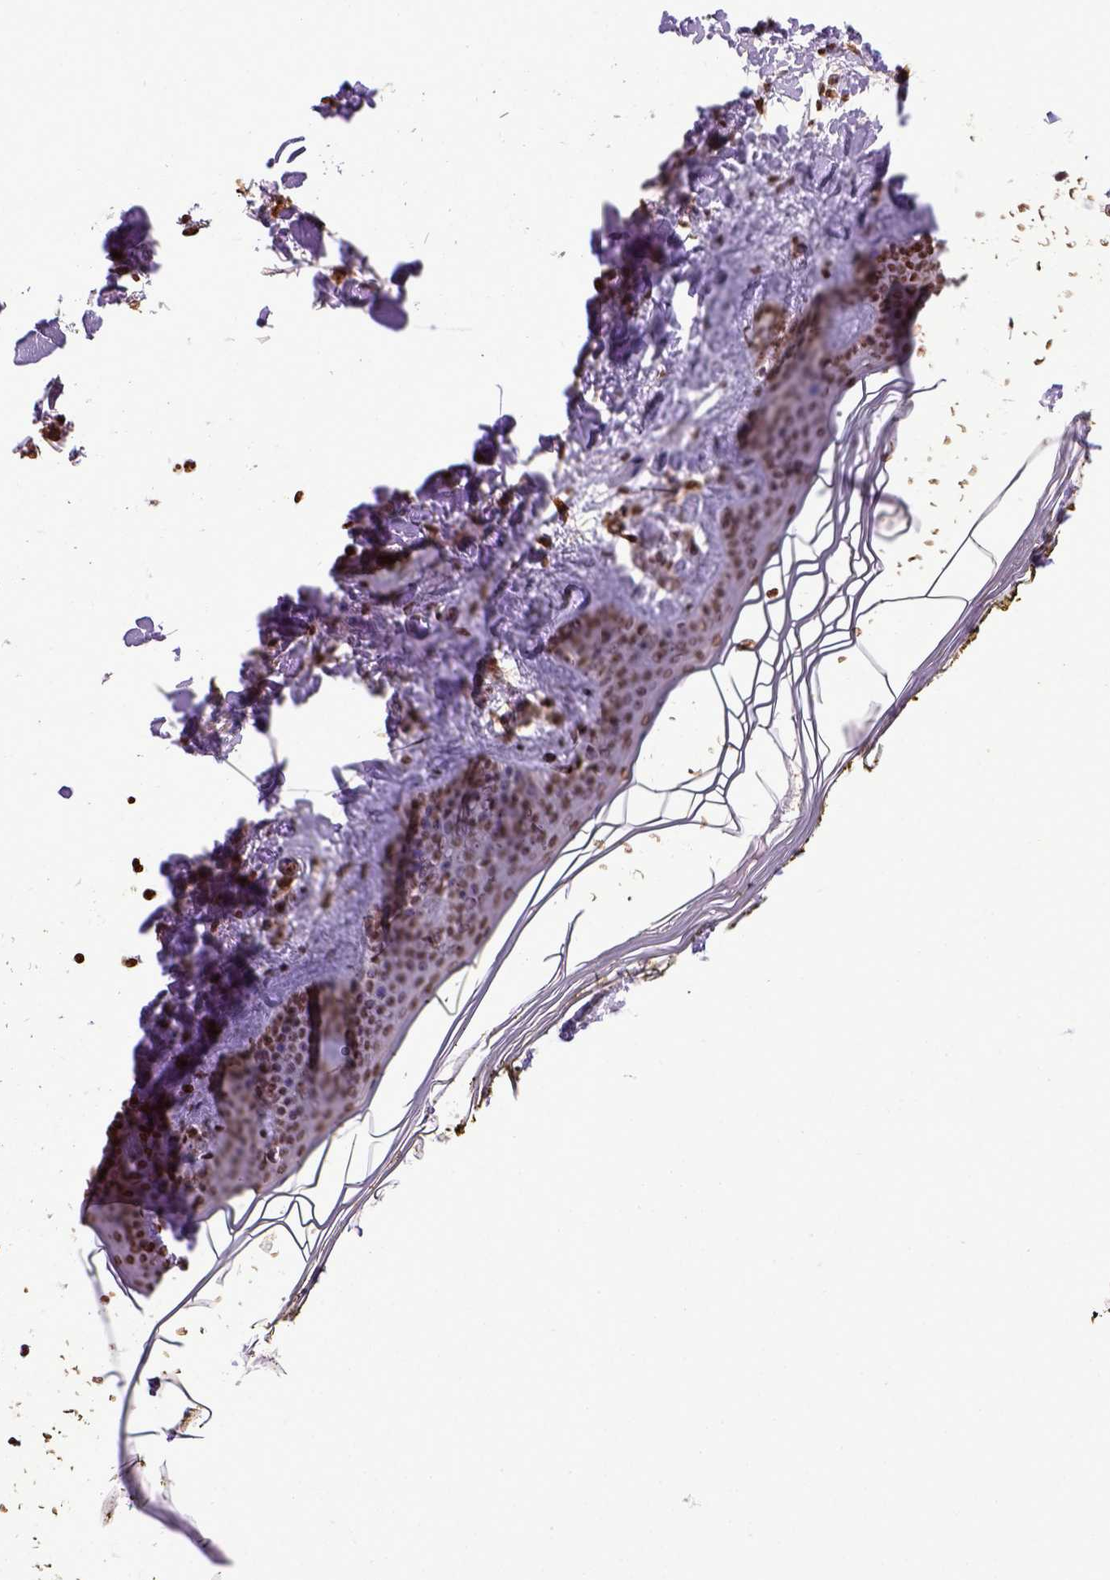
{"staining": {"intensity": "strong", "quantity": ">75%", "location": "nuclear"}, "tissue": "skin", "cell_type": "Fibroblasts", "image_type": "normal", "snomed": [{"axis": "morphology", "description": "Normal tissue, NOS"}, {"axis": "topography", "description": "Skin"}], "caption": "High-magnification brightfield microscopy of normal skin stained with DAB (brown) and counterstained with hematoxylin (blue). fibroblasts exhibit strong nuclear positivity is identified in approximately>75% of cells. (DAB = brown stain, brightfield microscopy at high magnification).", "gene": "ZNF75D", "patient": {"sex": "female", "age": 34}}